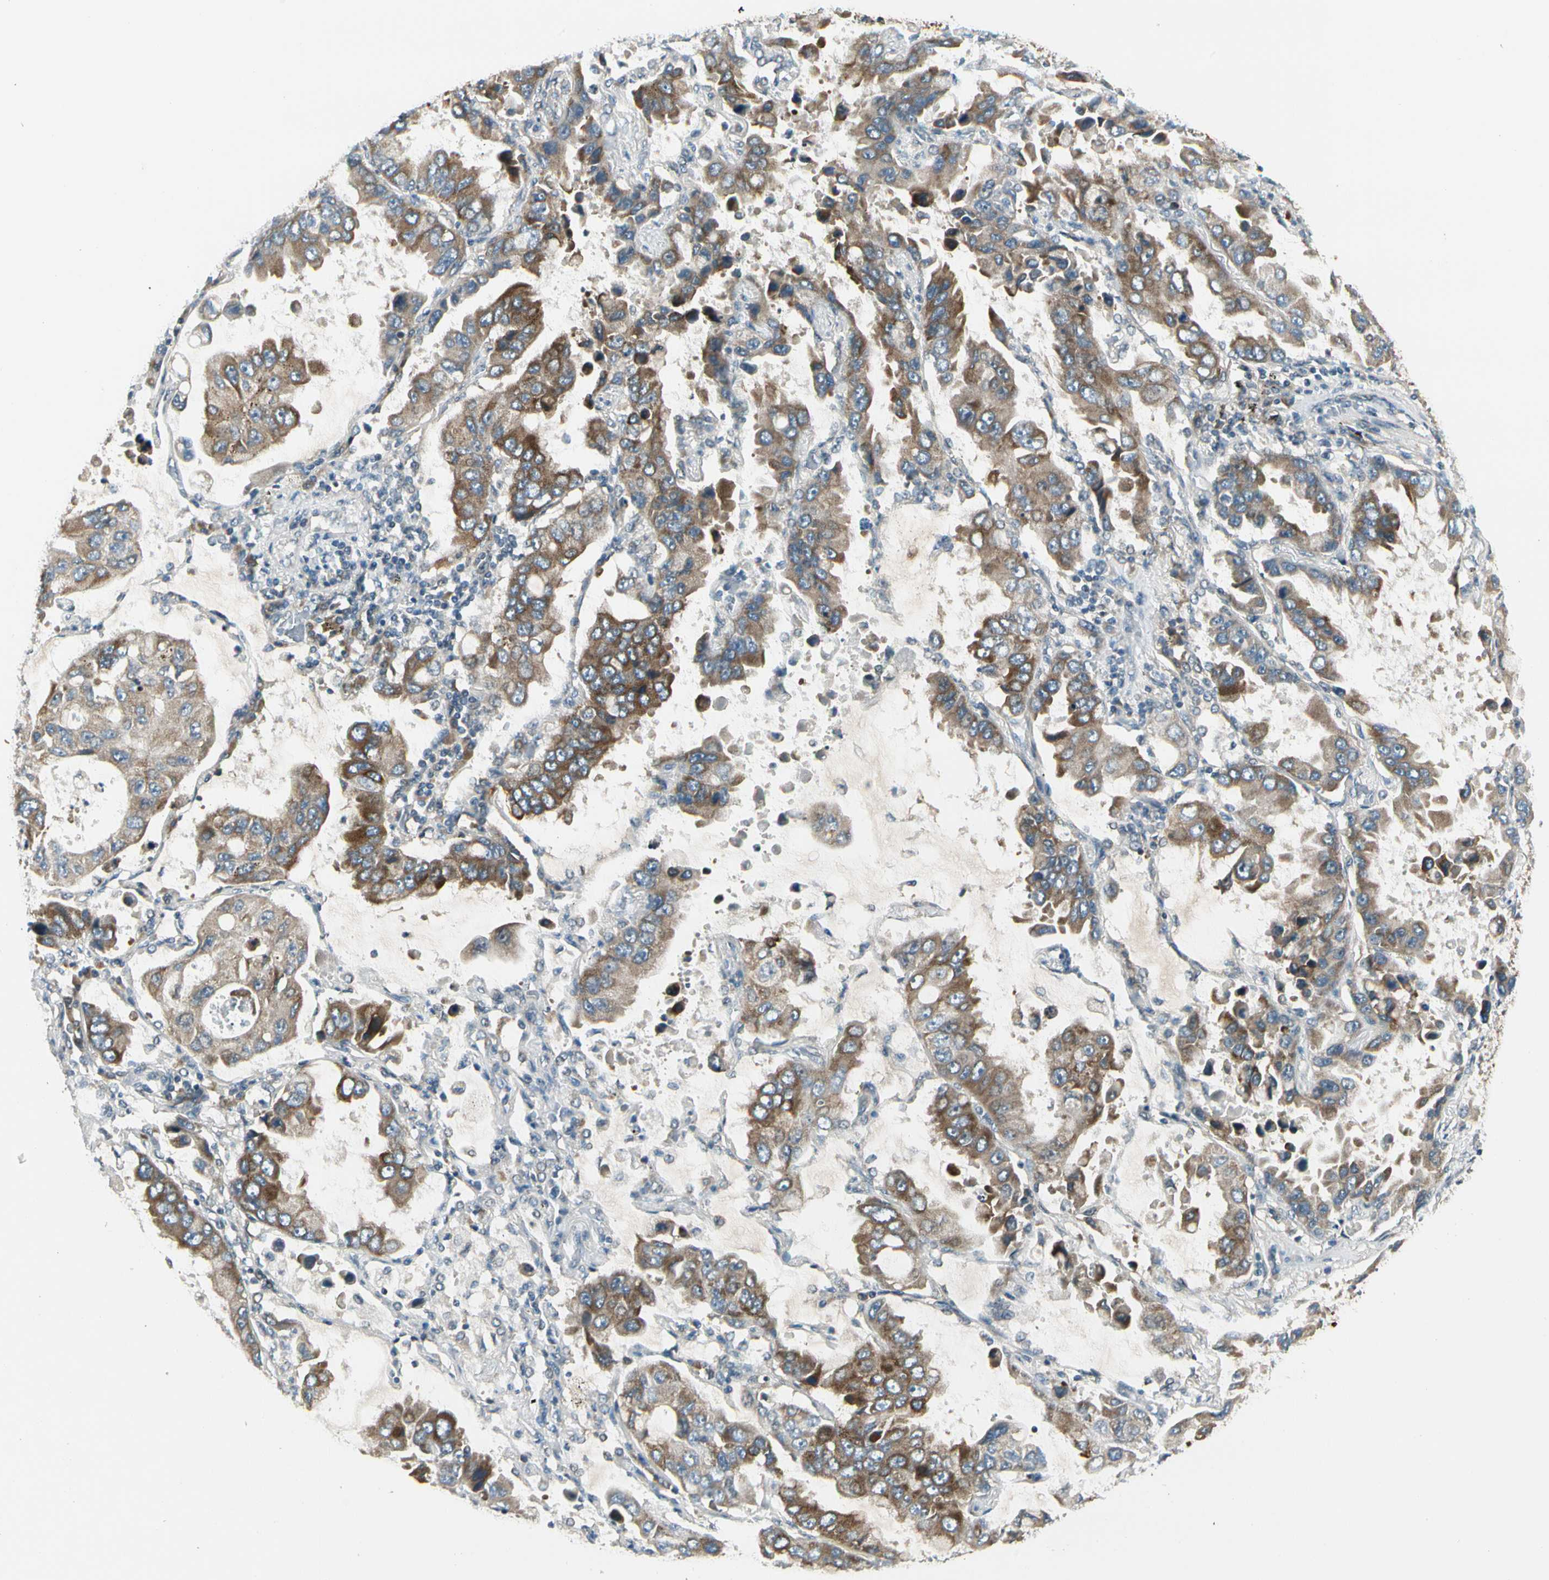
{"staining": {"intensity": "strong", "quantity": ">75%", "location": "cytoplasmic/membranous"}, "tissue": "lung cancer", "cell_type": "Tumor cells", "image_type": "cancer", "snomed": [{"axis": "morphology", "description": "Adenocarcinoma, NOS"}, {"axis": "topography", "description": "Lung"}], "caption": "This micrograph displays immunohistochemistry (IHC) staining of adenocarcinoma (lung), with high strong cytoplasmic/membranous staining in approximately >75% of tumor cells.", "gene": "BNIP1", "patient": {"sex": "male", "age": 64}}